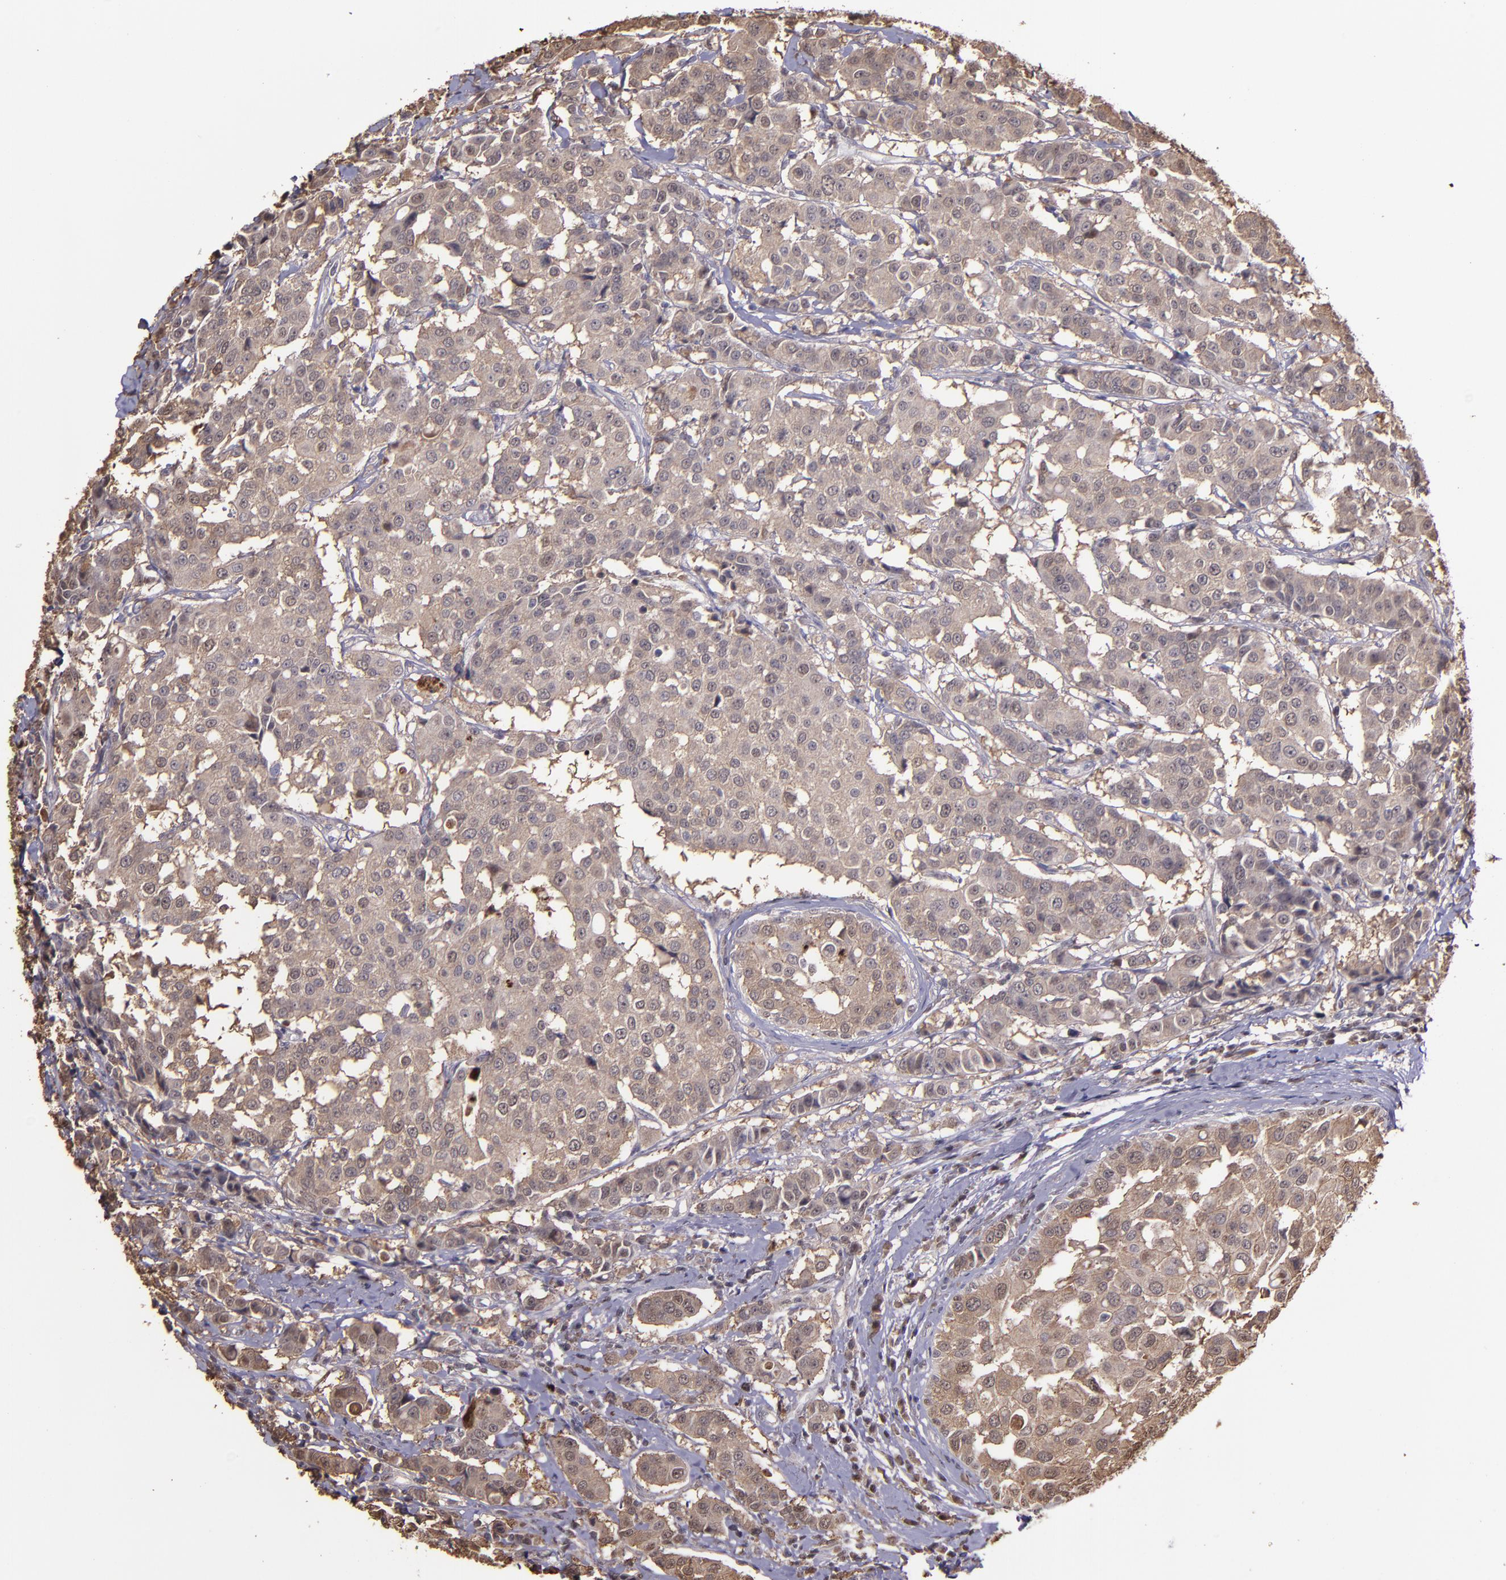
{"staining": {"intensity": "weak", "quantity": ">75%", "location": "cytoplasmic/membranous"}, "tissue": "breast cancer", "cell_type": "Tumor cells", "image_type": "cancer", "snomed": [{"axis": "morphology", "description": "Duct carcinoma"}, {"axis": "topography", "description": "Breast"}], "caption": "Brown immunohistochemical staining in human breast cancer displays weak cytoplasmic/membranous expression in approximately >75% of tumor cells. (DAB (3,3'-diaminobenzidine) = brown stain, brightfield microscopy at high magnification).", "gene": "SERPINF2", "patient": {"sex": "female", "age": 27}}